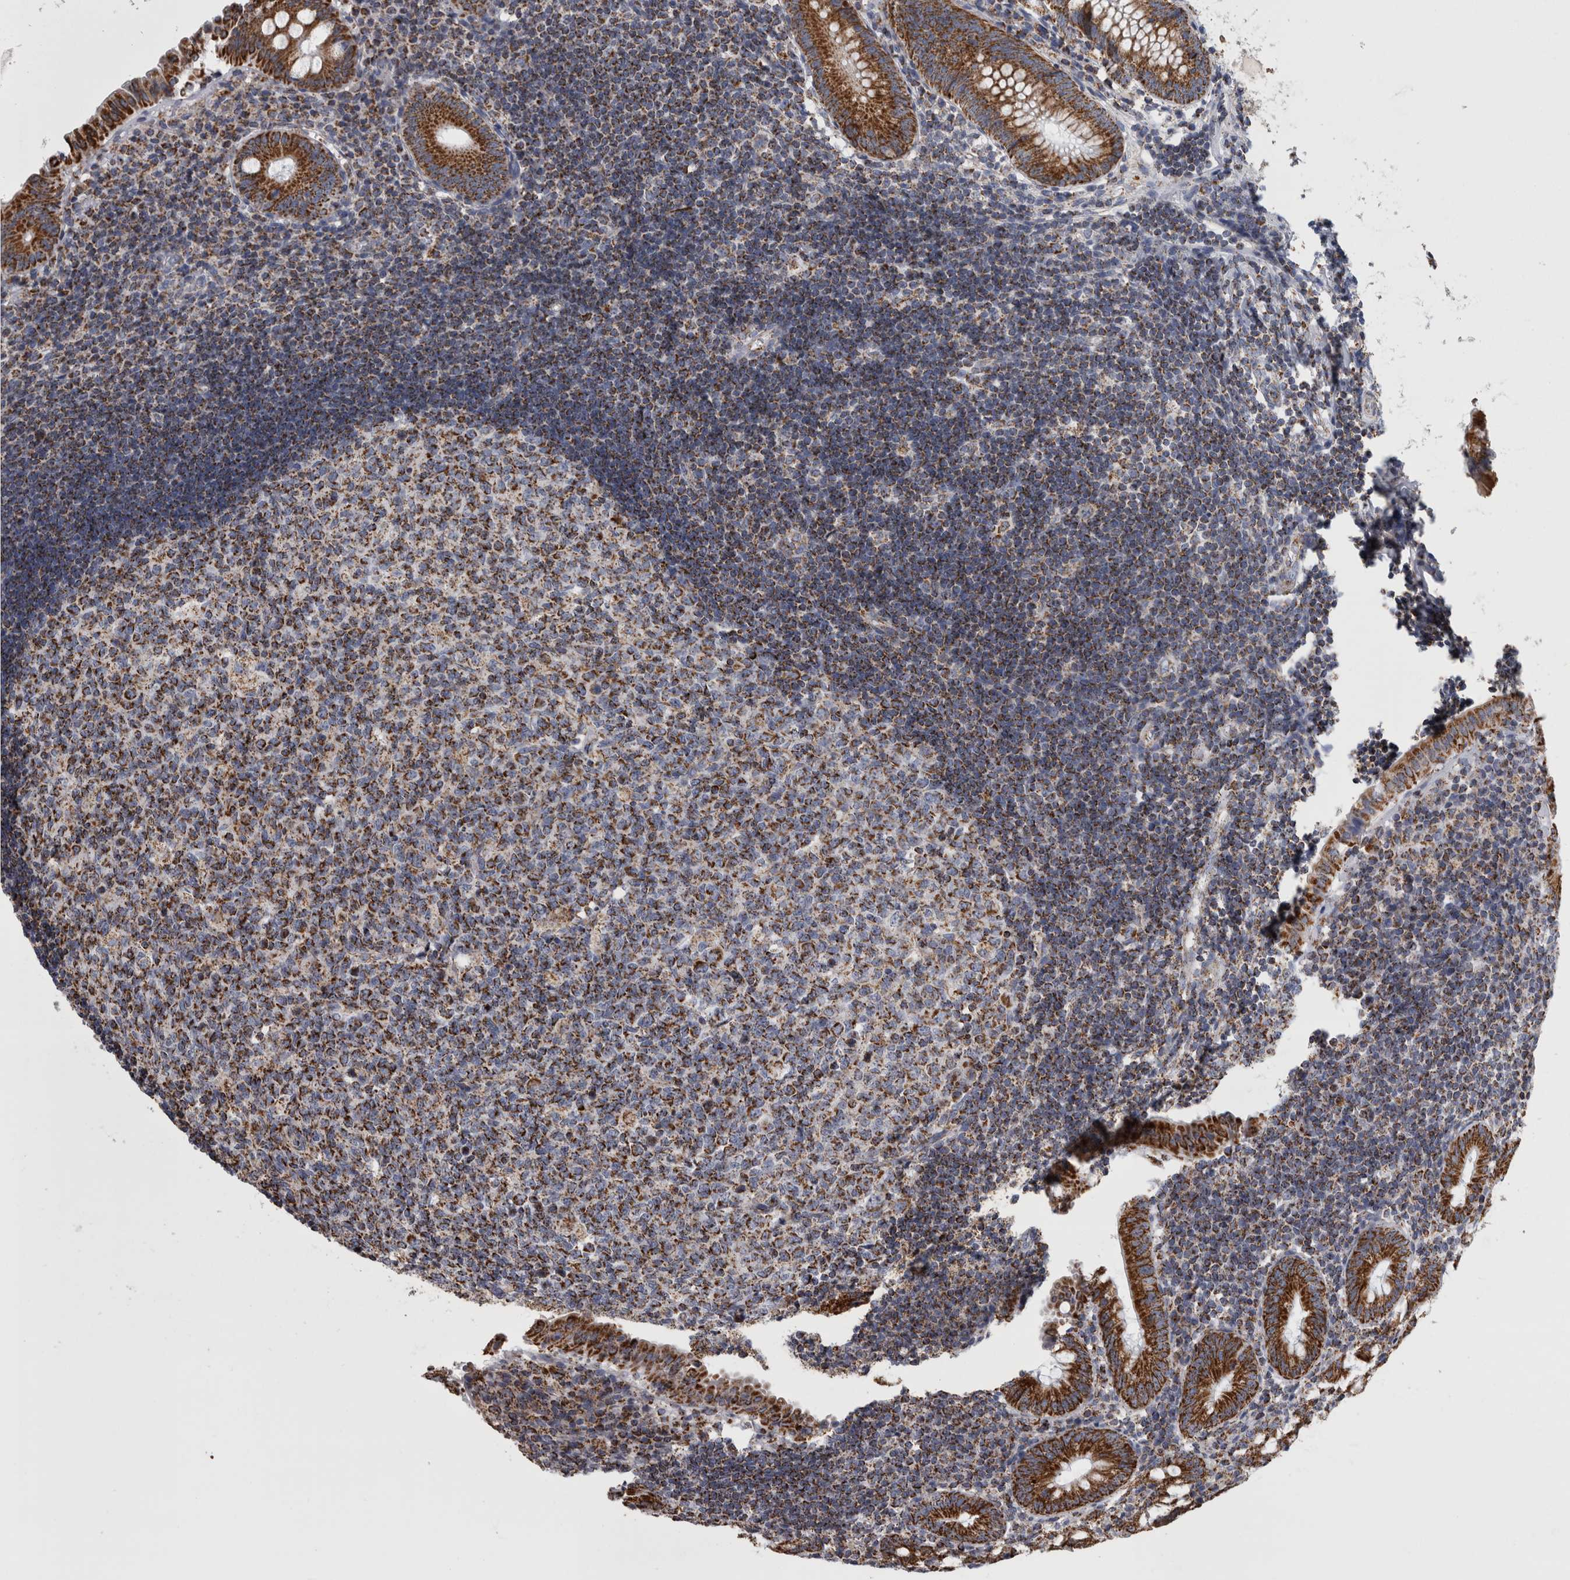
{"staining": {"intensity": "strong", "quantity": ">75%", "location": "cytoplasmic/membranous"}, "tissue": "appendix", "cell_type": "Glandular cells", "image_type": "normal", "snomed": [{"axis": "morphology", "description": "Normal tissue, NOS"}, {"axis": "topography", "description": "Appendix"}], "caption": "Immunohistochemistry micrograph of normal appendix stained for a protein (brown), which exhibits high levels of strong cytoplasmic/membranous expression in approximately >75% of glandular cells.", "gene": "MDH2", "patient": {"sex": "female", "age": 54}}